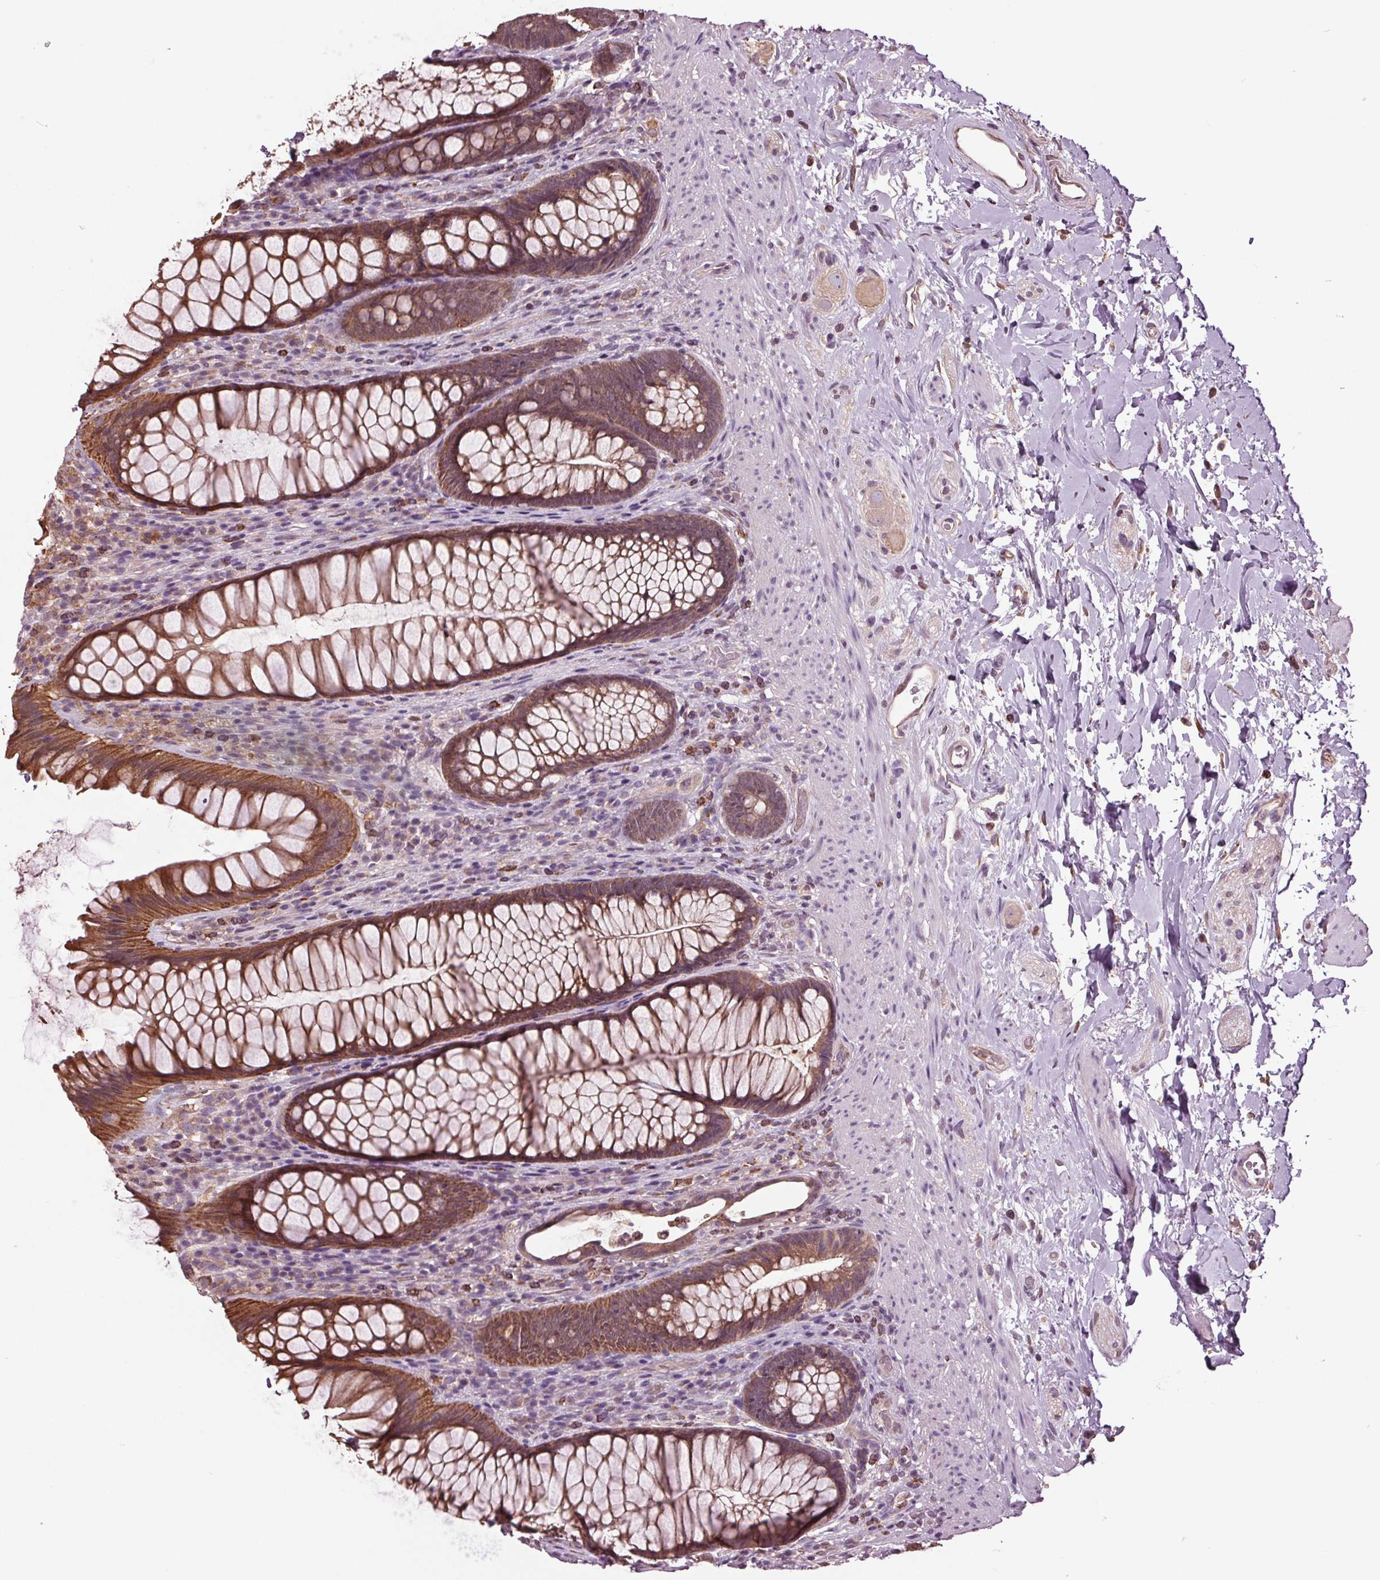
{"staining": {"intensity": "strong", "quantity": ">75%", "location": "cytoplasmic/membranous"}, "tissue": "rectum", "cell_type": "Glandular cells", "image_type": "normal", "snomed": [{"axis": "morphology", "description": "Normal tissue, NOS"}, {"axis": "topography", "description": "Smooth muscle"}, {"axis": "topography", "description": "Rectum"}], "caption": "Immunohistochemical staining of normal rectum exhibits >75% levels of strong cytoplasmic/membranous protein staining in approximately >75% of glandular cells.", "gene": "RNPEP", "patient": {"sex": "male", "age": 53}}